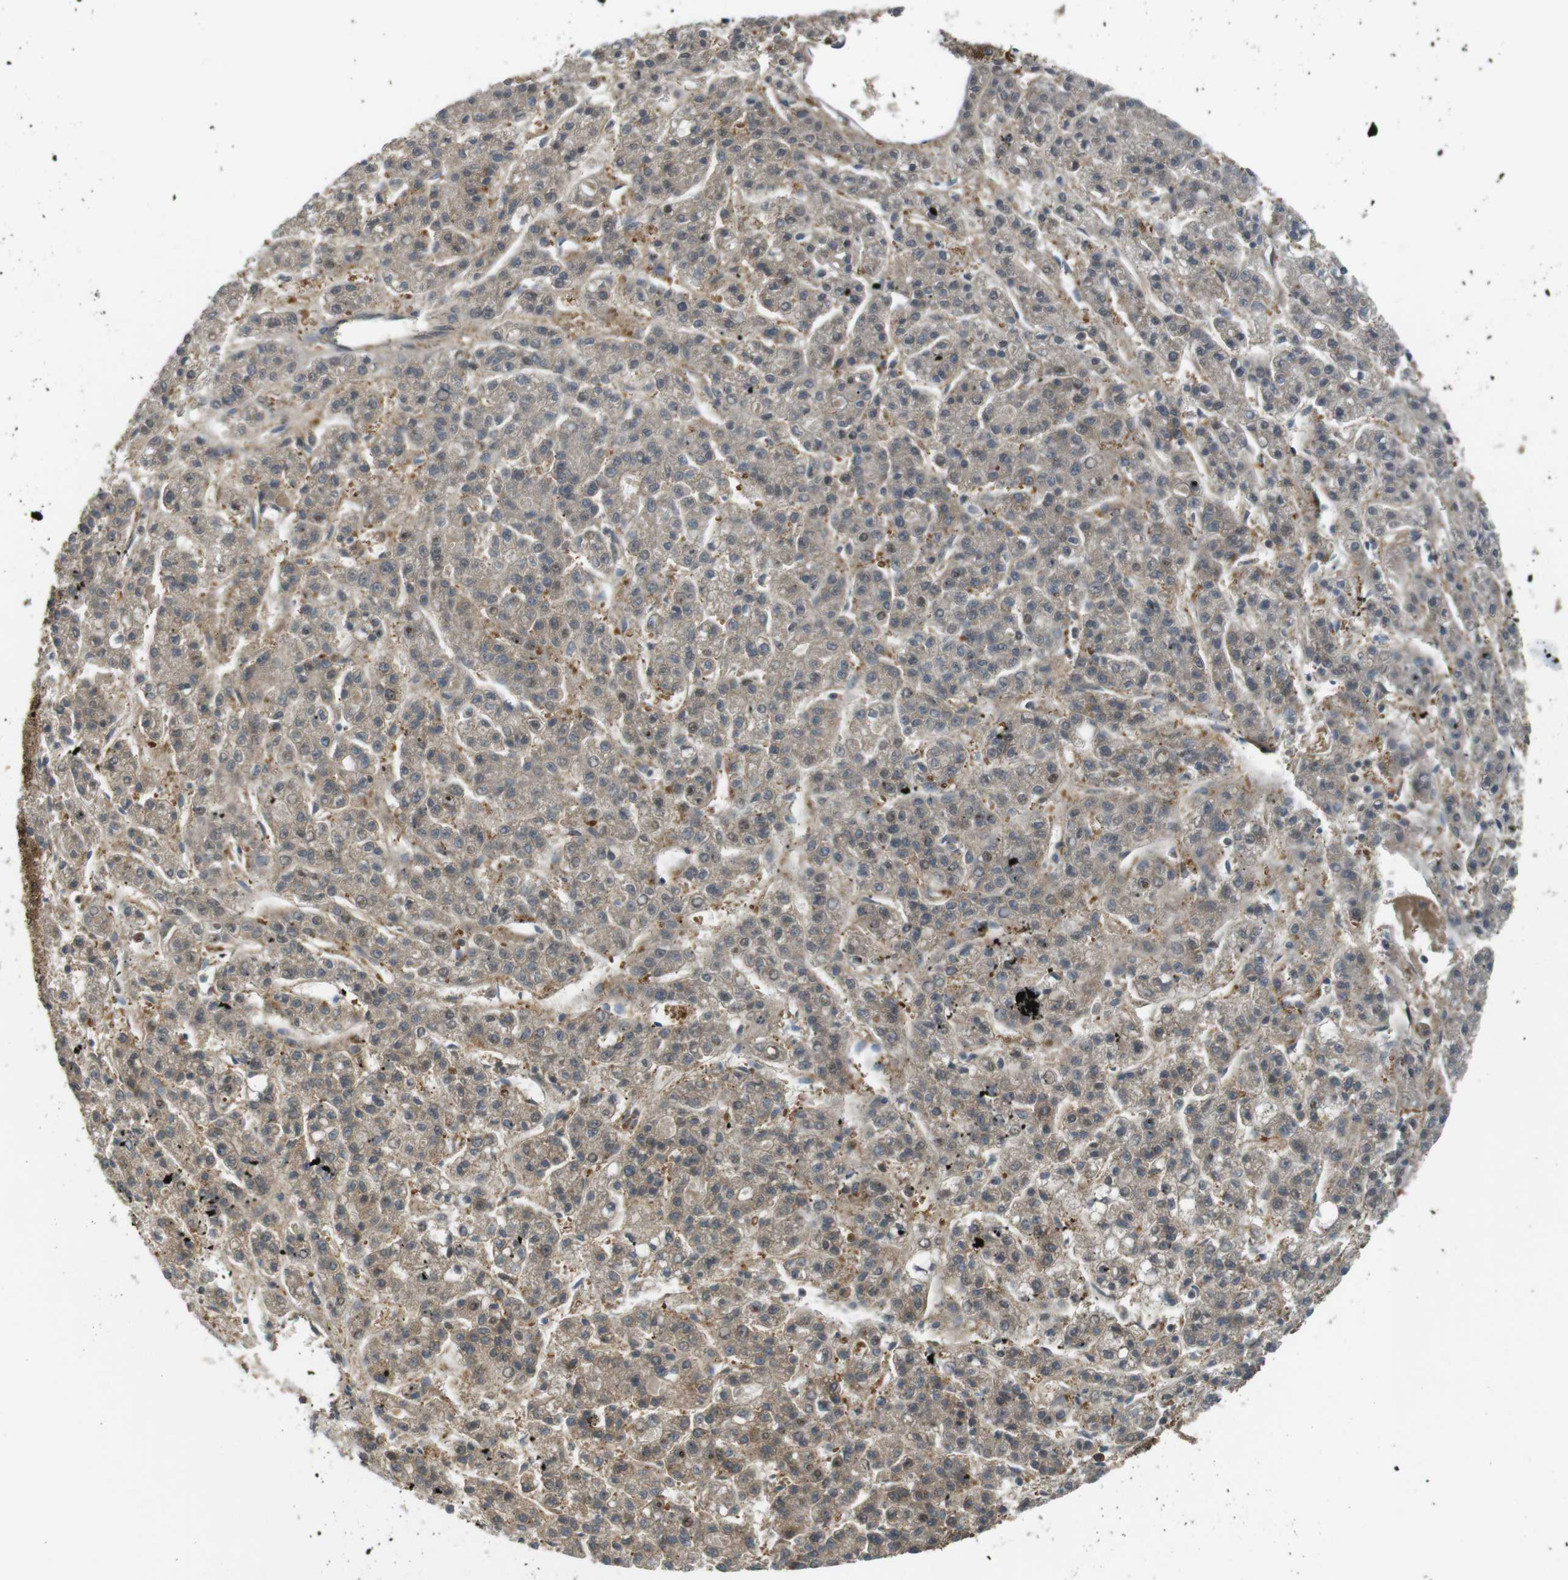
{"staining": {"intensity": "weak", "quantity": ">75%", "location": "cytoplasmic/membranous"}, "tissue": "liver cancer", "cell_type": "Tumor cells", "image_type": "cancer", "snomed": [{"axis": "morphology", "description": "Carcinoma, Hepatocellular, NOS"}, {"axis": "topography", "description": "Liver"}], "caption": "Tumor cells display low levels of weak cytoplasmic/membranous positivity in approximately >75% of cells in human hepatocellular carcinoma (liver).", "gene": "TSC1", "patient": {"sex": "male", "age": 70}}